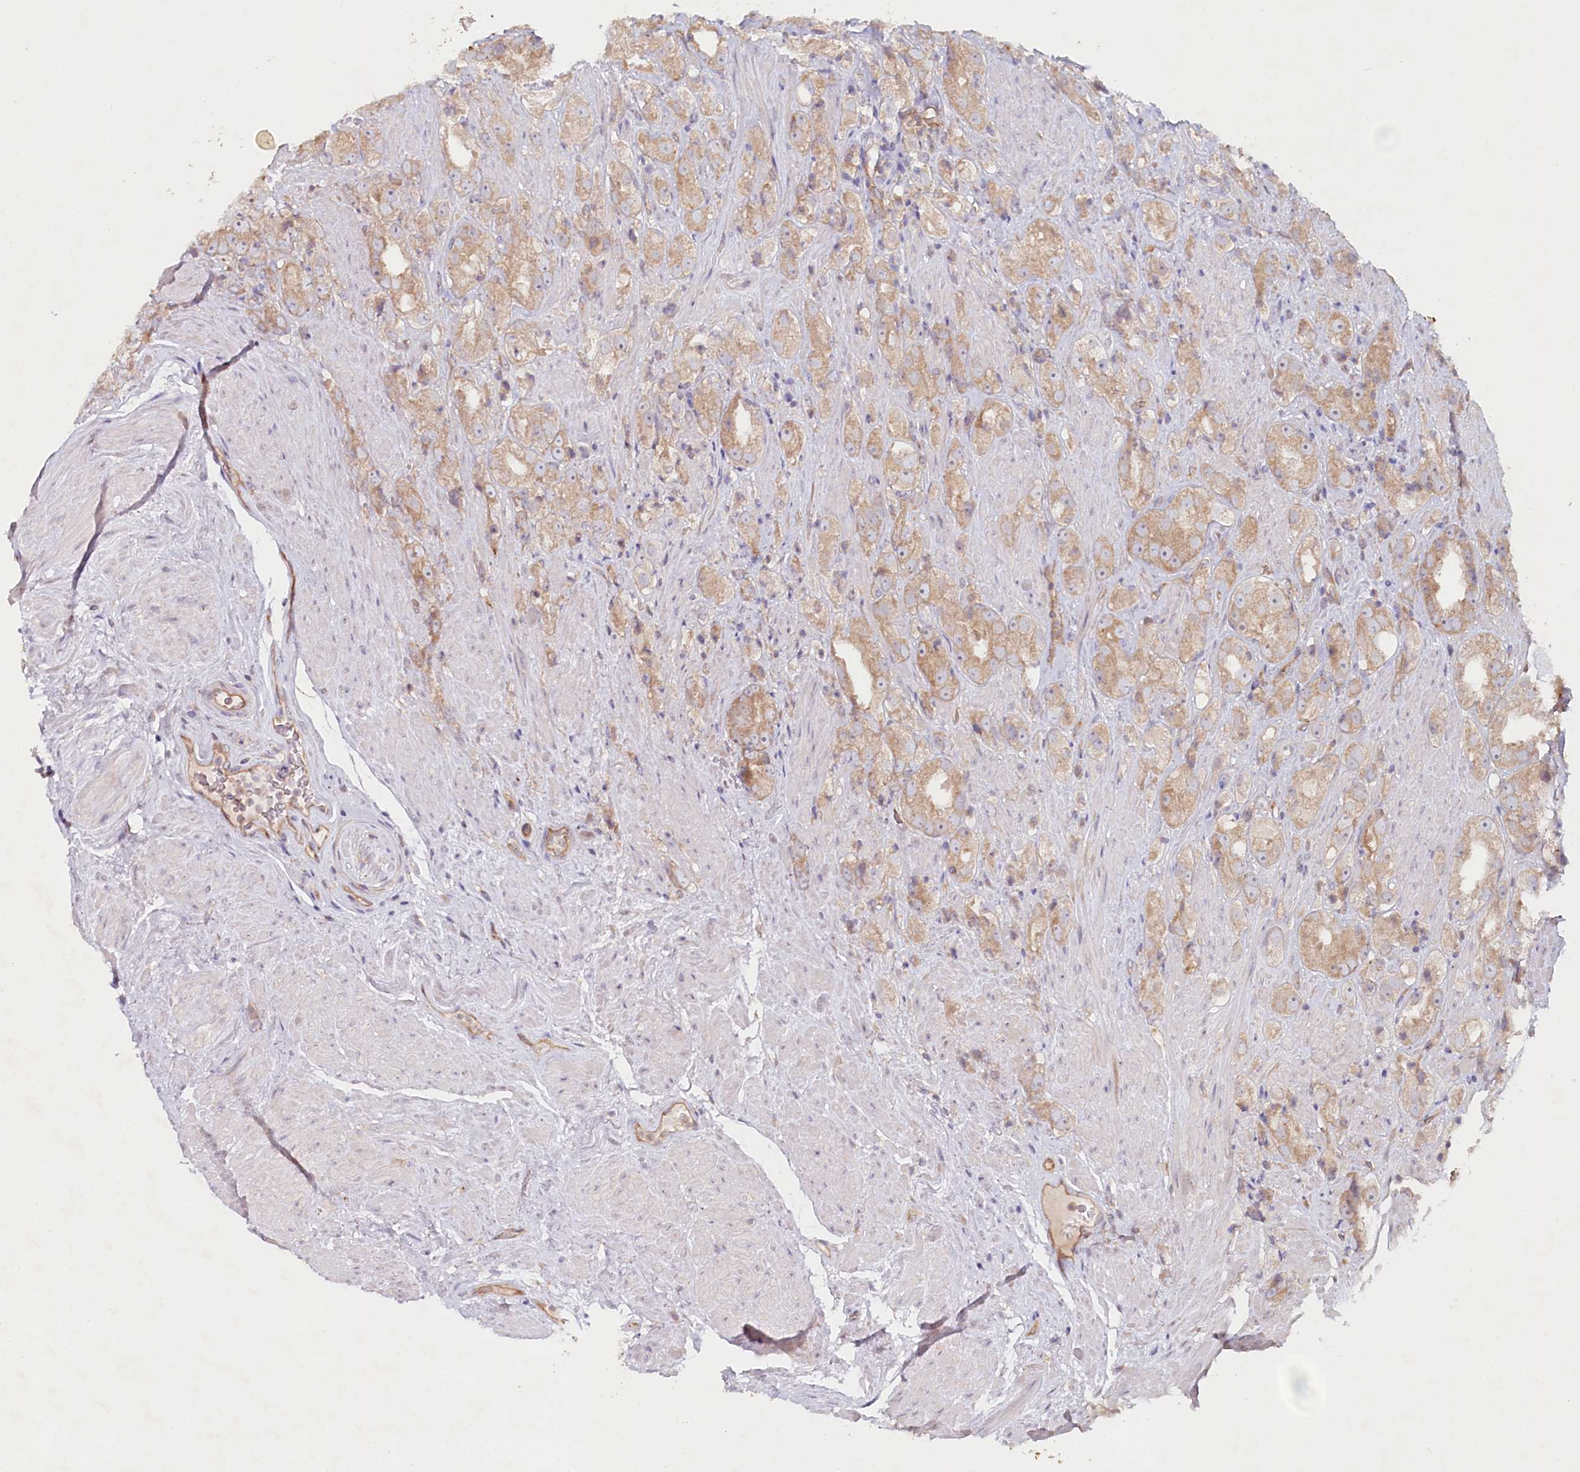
{"staining": {"intensity": "moderate", "quantity": ">75%", "location": "cytoplasmic/membranous"}, "tissue": "prostate cancer", "cell_type": "Tumor cells", "image_type": "cancer", "snomed": [{"axis": "morphology", "description": "Adenocarcinoma, NOS"}, {"axis": "topography", "description": "Prostate"}], "caption": "Approximately >75% of tumor cells in human adenocarcinoma (prostate) reveal moderate cytoplasmic/membranous protein expression as visualized by brown immunohistochemical staining.", "gene": "TNIP1", "patient": {"sex": "male", "age": 79}}